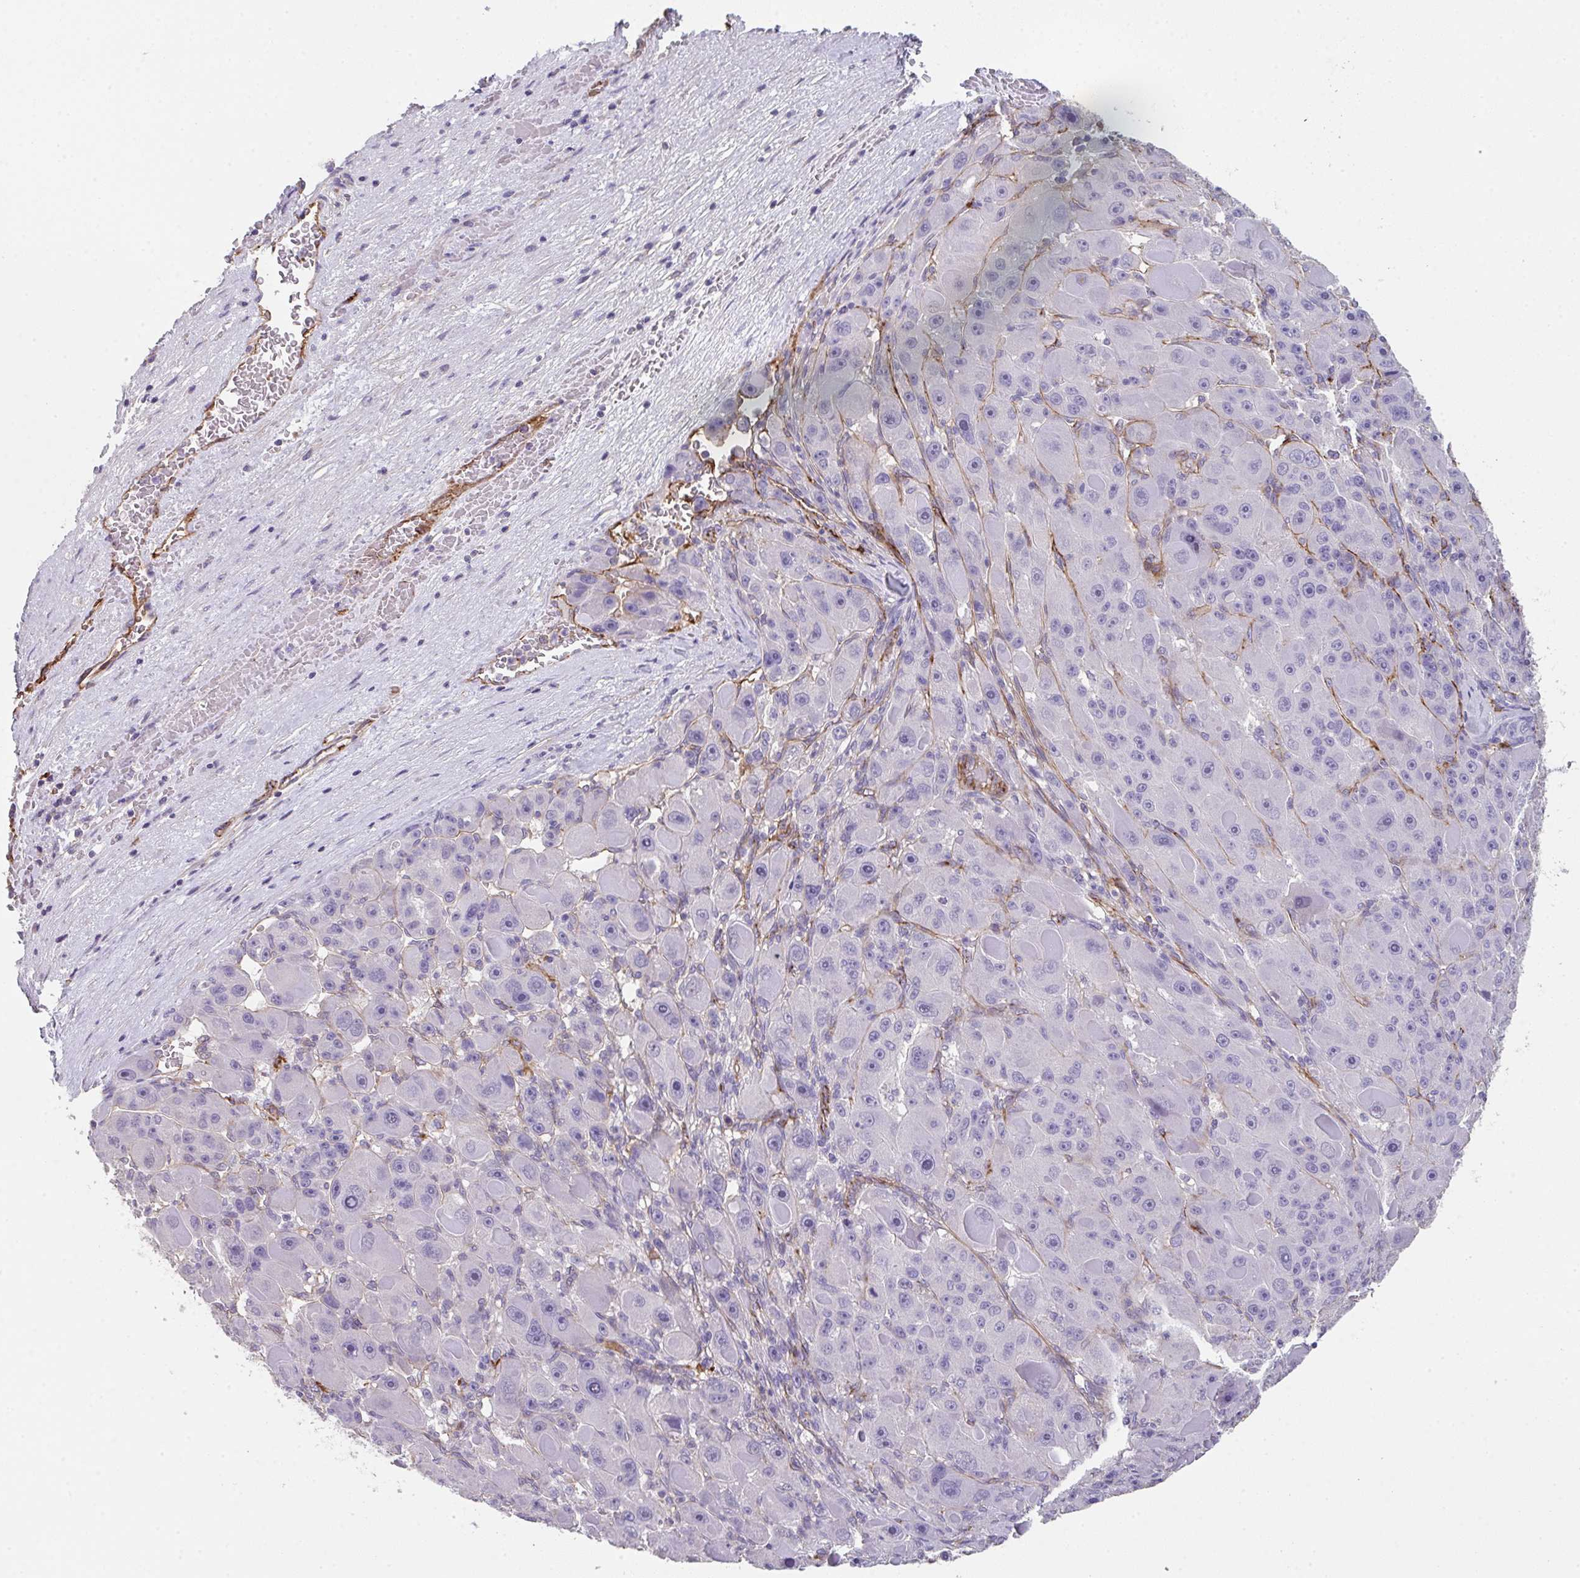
{"staining": {"intensity": "negative", "quantity": "none", "location": "none"}, "tissue": "liver cancer", "cell_type": "Tumor cells", "image_type": "cancer", "snomed": [{"axis": "morphology", "description": "Carcinoma, Hepatocellular, NOS"}, {"axis": "topography", "description": "Liver"}], "caption": "A high-resolution micrograph shows immunohistochemistry staining of liver cancer (hepatocellular carcinoma), which demonstrates no significant expression in tumor cells. (Brightfield microscopy of DAB immunohistochemistry (IHC) at high magnification).", "gene": "DBN1", "patient": {"sex": "male", "age": 76}}